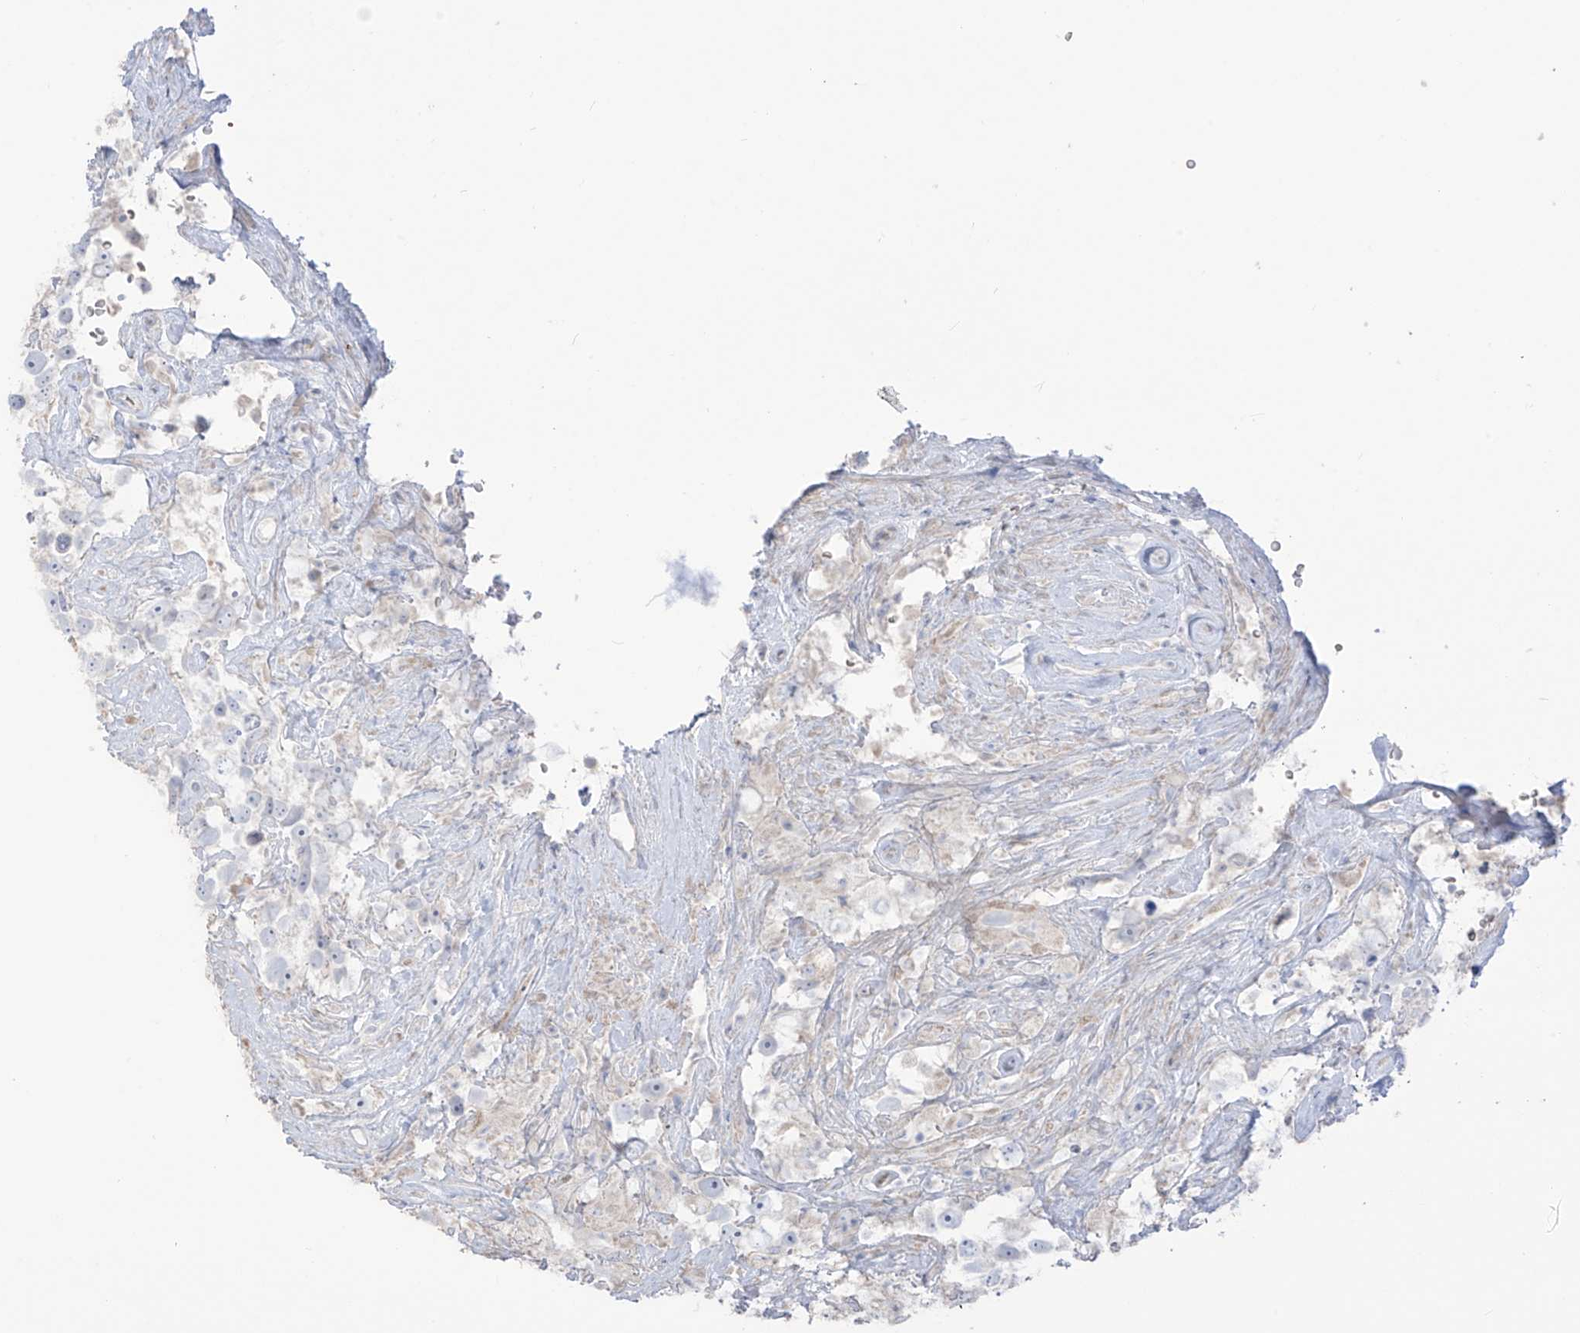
{"staining": {"intensity": "negative", "quantity": "none", "location": "none"}, "tissue": "testis cancer", "cell_type": "Tumor cells", "image_type": "cancer", "snomed": [{"axis": "morphology", "description": "Seminoma, NOS"}, {"axis": "topography", "description": "Testis"}], "caption": "An immunohistochemistry micrograph of seminoma (testis) is shown. There is no staining in tumor cells of seminoma (testis). (Brightfield microscopy of DAB (3,3'-diaminobenzidine) IHC at high magnification).", "gene": "ASPRV1", "patient": {"sex": "male", "age": 49}}